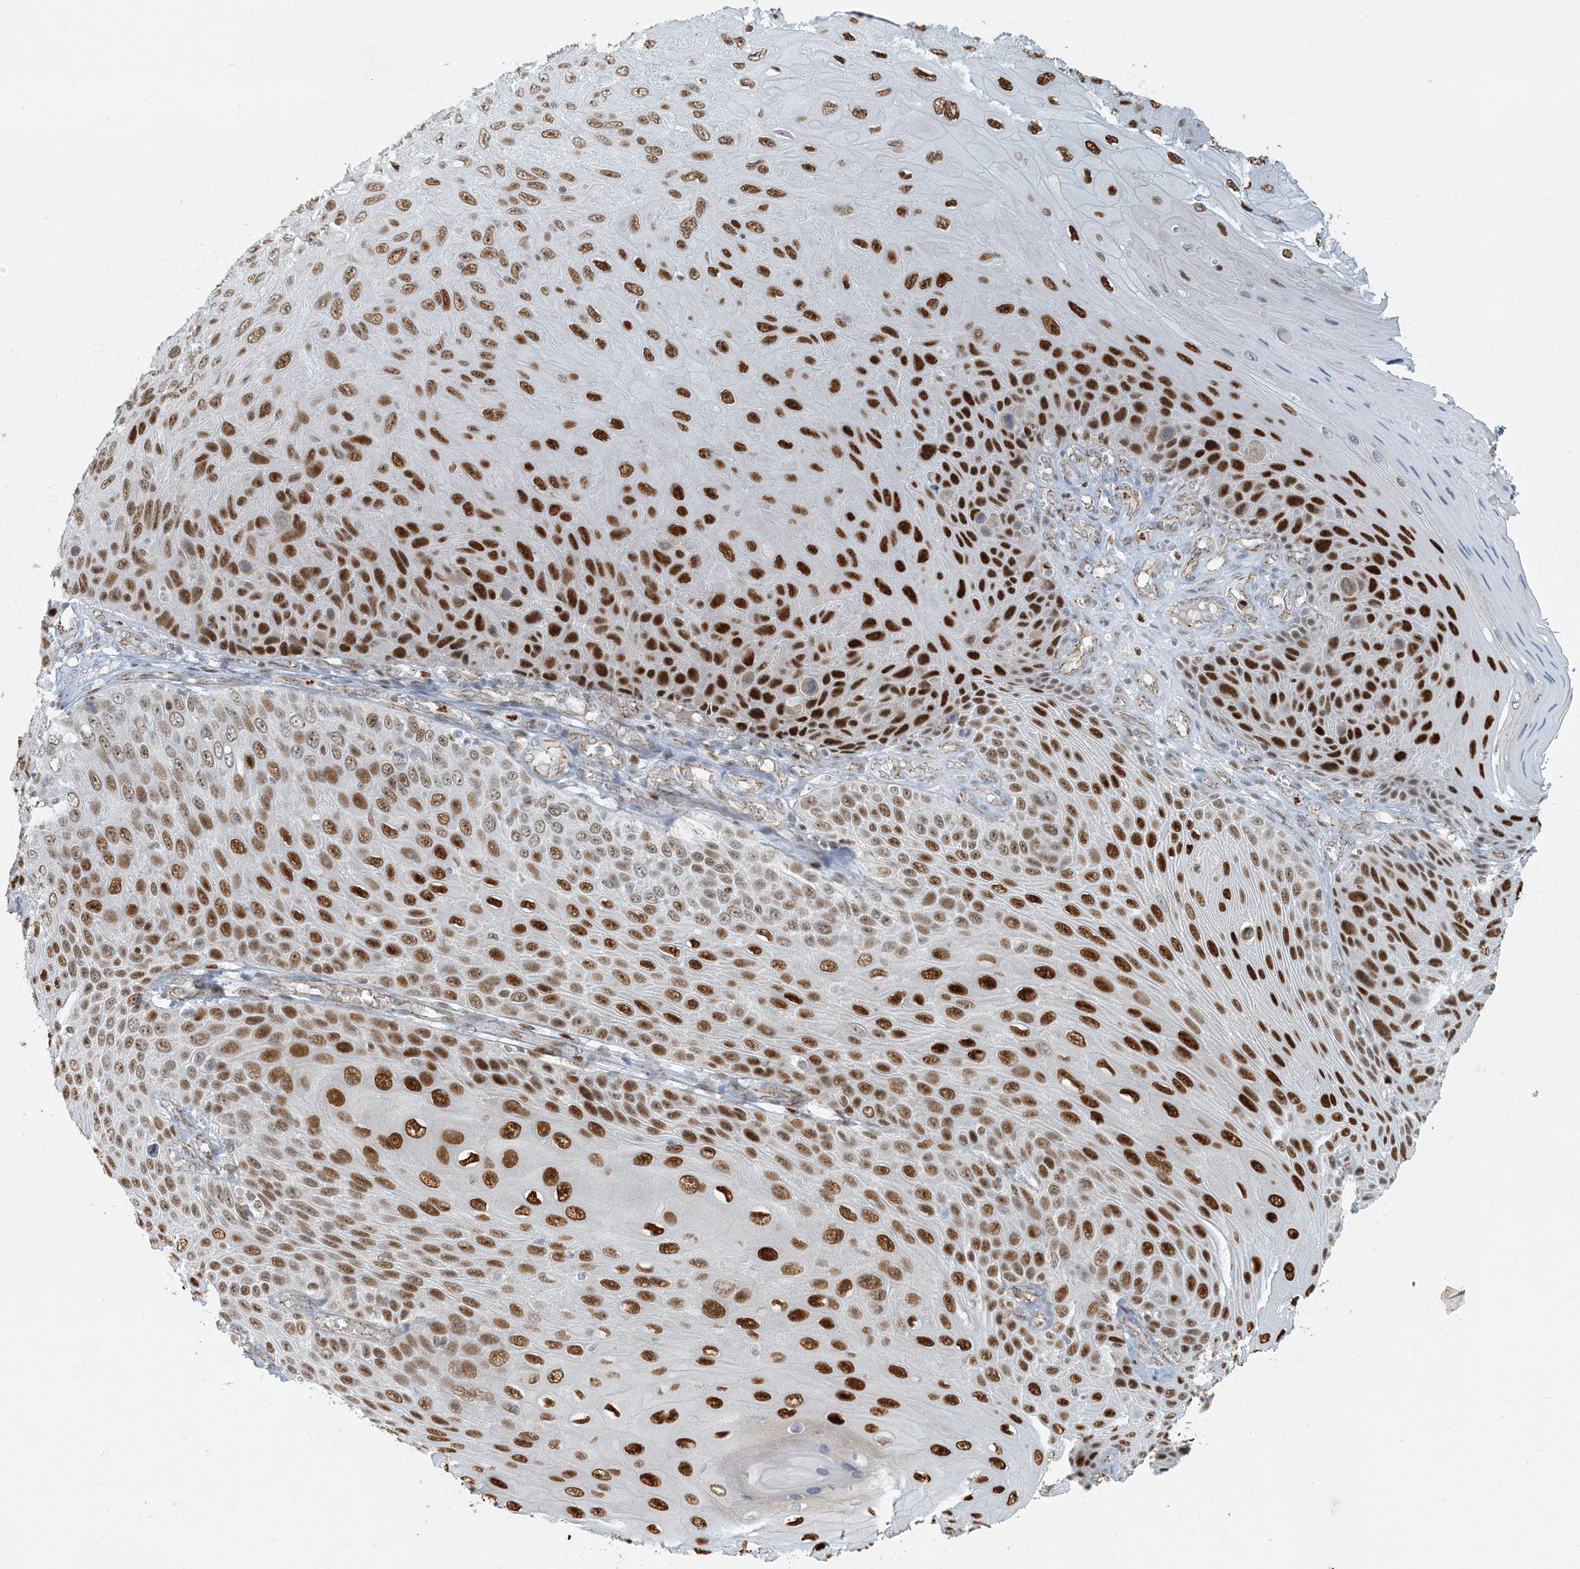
{"staining": {"intensity": "strong", "quantity": "25%-75%", "location": "nuclear"}, "tissue": "skin cancer", "cell_type": "Tumor cells", "image_type": "cancer", "snomed": [{"axis": "morphology", "description": "Squamous cell carcinoma, NOS"}, {"axis": "topography", "description": "Skin"}], "caption": "An IHC micrograph of tumor tissue is shown. Protein staining in brown shows strong nuclear positivity in skin squamous cell carcinoma within tumor cells. The staining was performed using DAB (3,3'-diaminobenzidine) to visualize the protein expression in brown, while the nuclei were stained in blue with hematoxylin (Magnification: 20x).", "gene": "AK9", "patient": {"sex": "female", "age": 88}}